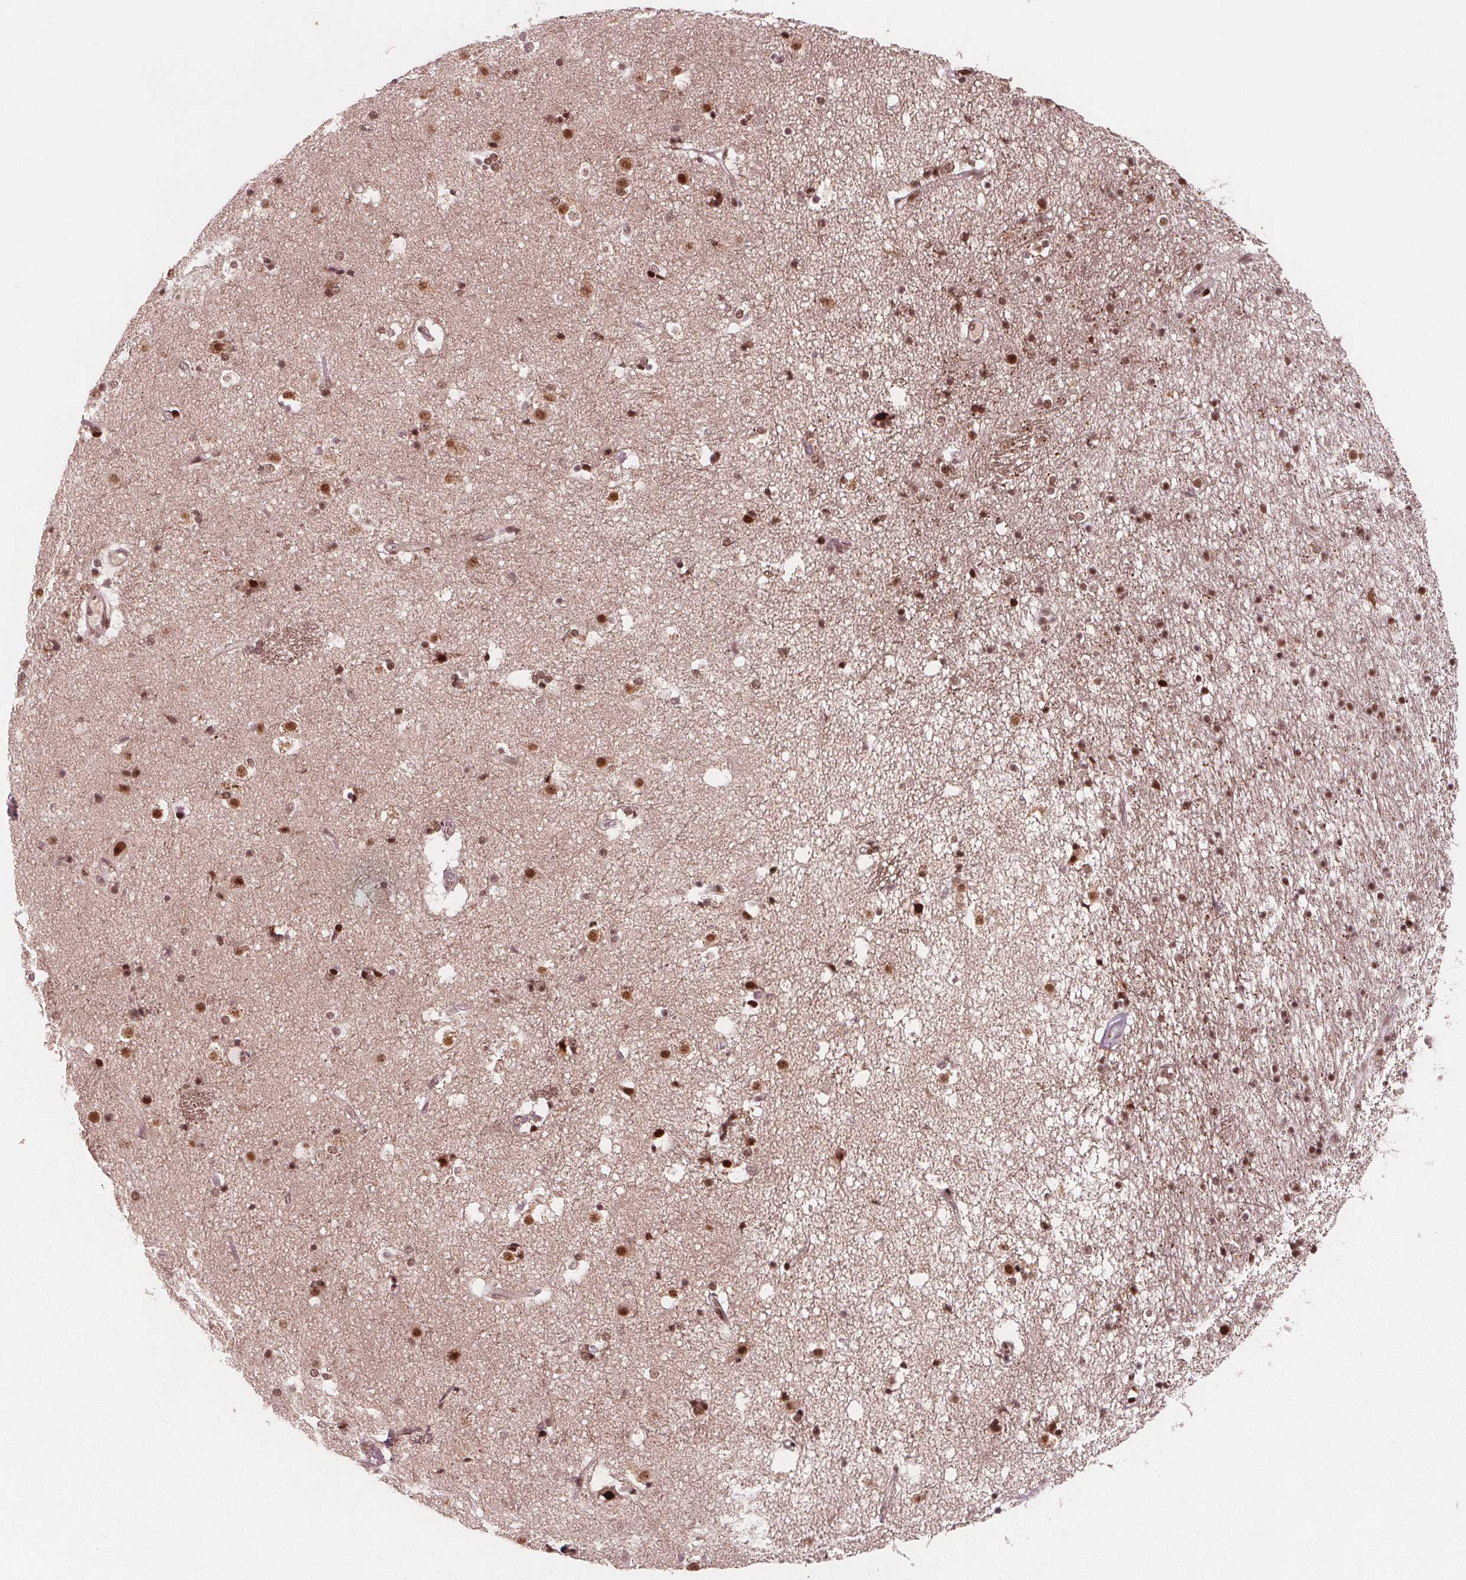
{"staining": {"intensity": "moderate", "quantity": "25%-75%", "location": "nuclear"}, "tissue": "caudate", "cell_type": "Glial cells", "image_type": "normal", "snomed": [{"axis": "morphology", "description": "Normal tissue, NOS"}, {"axis": "topography", "description": "Lateral ventricle wall"}], "caption": "Caudate stained with DAB (3,3'-diaminobenzidine) immunohistochemistry demonstrates medium levels of moderate nuclear expression in approximately 25%-75% of glial cells.", "gene": "SNRNP35", "patient": {"sex": "female", "age": 71}}